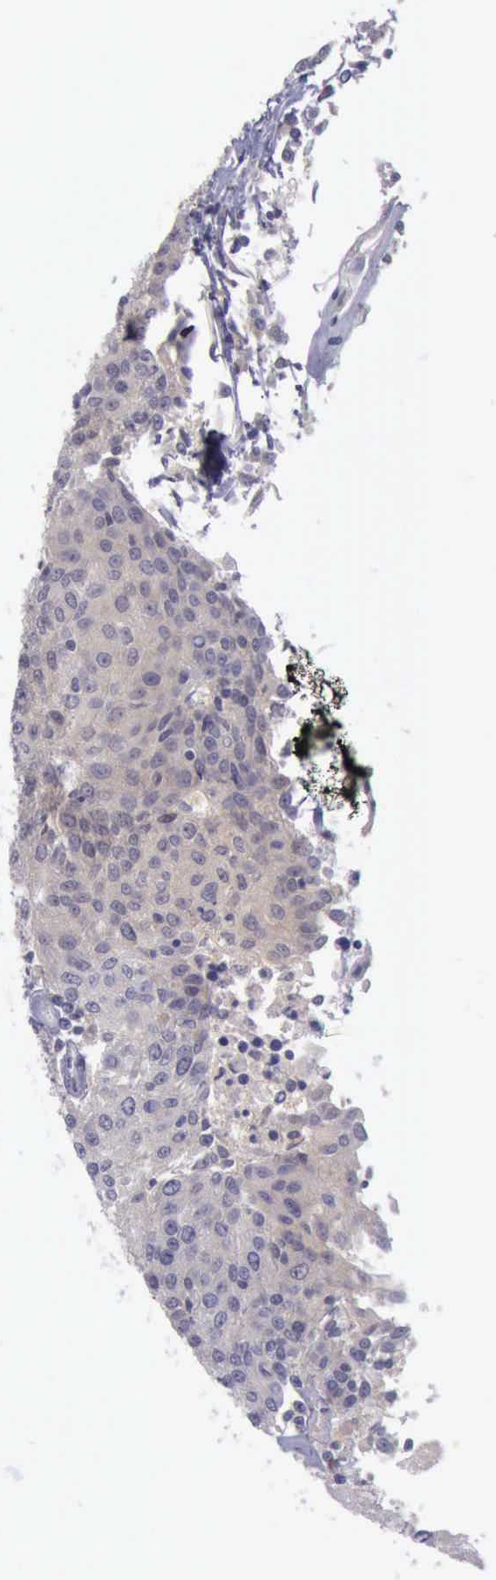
{"staining": {"intensity": "negative", "quantity": "none", "location": "none"}, "tissue": "urothelial cancer", "cell_type": "Tumor cells", "image_type": "cancer", "snomed": [{"axis": "morphology", "description": "Urothelial carcinoma, High grade"}, {"axis": "topography", "description": "Urinary bladder"}], "caption": "The IHC histopathology image has no significant staining in tumor cells of urothelial cancer tissue.", "gene": "ARNT2", "patient": {"sex": "female", "age": 85}}